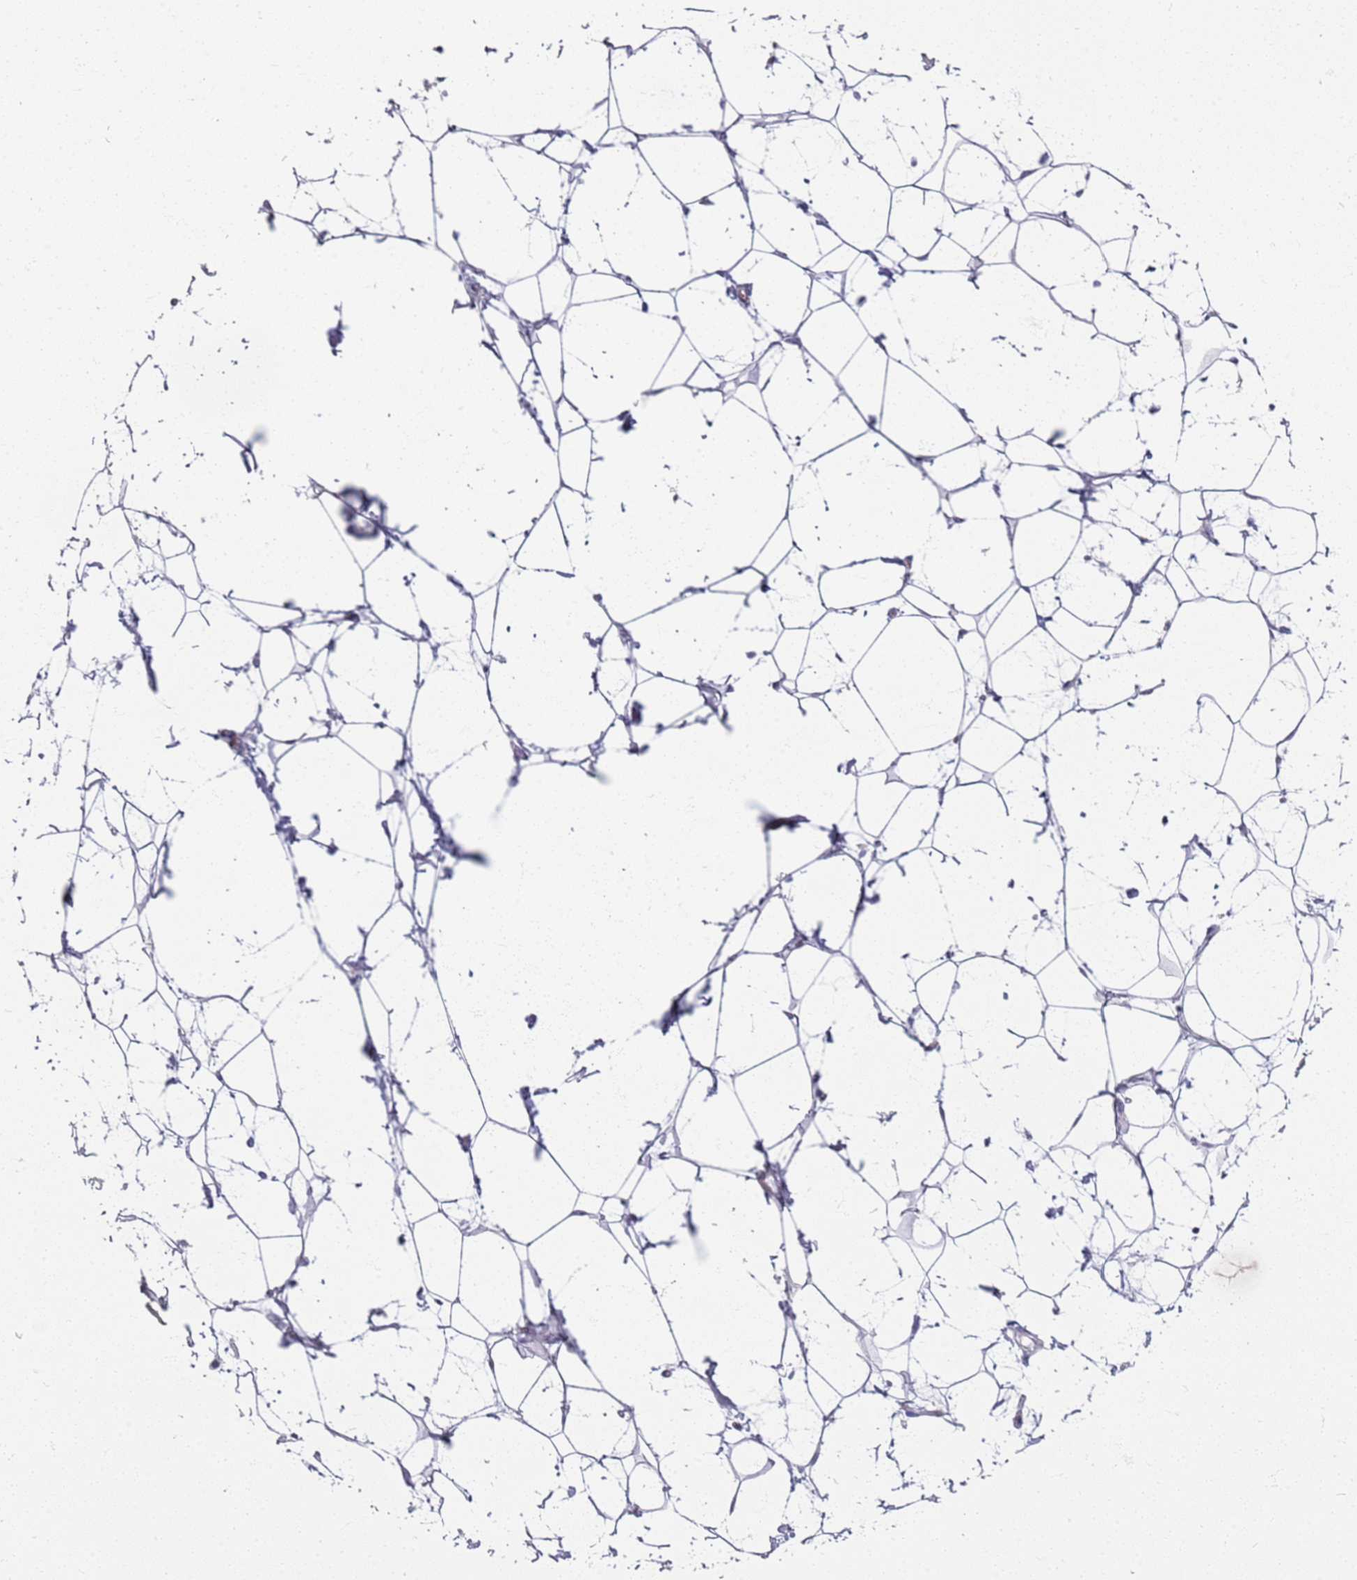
{"staining": {"intensity": "negative", "quantity": "none", "location": "none"}, "tissue": "adipose tissue", "cell_type": "Adipocytes", "image_type": "normal", "snomed": [{"axis": "morphology", "description": "Normal tissue, NOS"}, {"axis": "topography", "description": "Breast"}], "caption": "Adipocytes show no significant staining in normal adipose tissue. (Immunohistochemistry, brightfield microscopy, high magnification).", "gene": "CD40LG", "patient": {"sex": "female", "age": 26}}